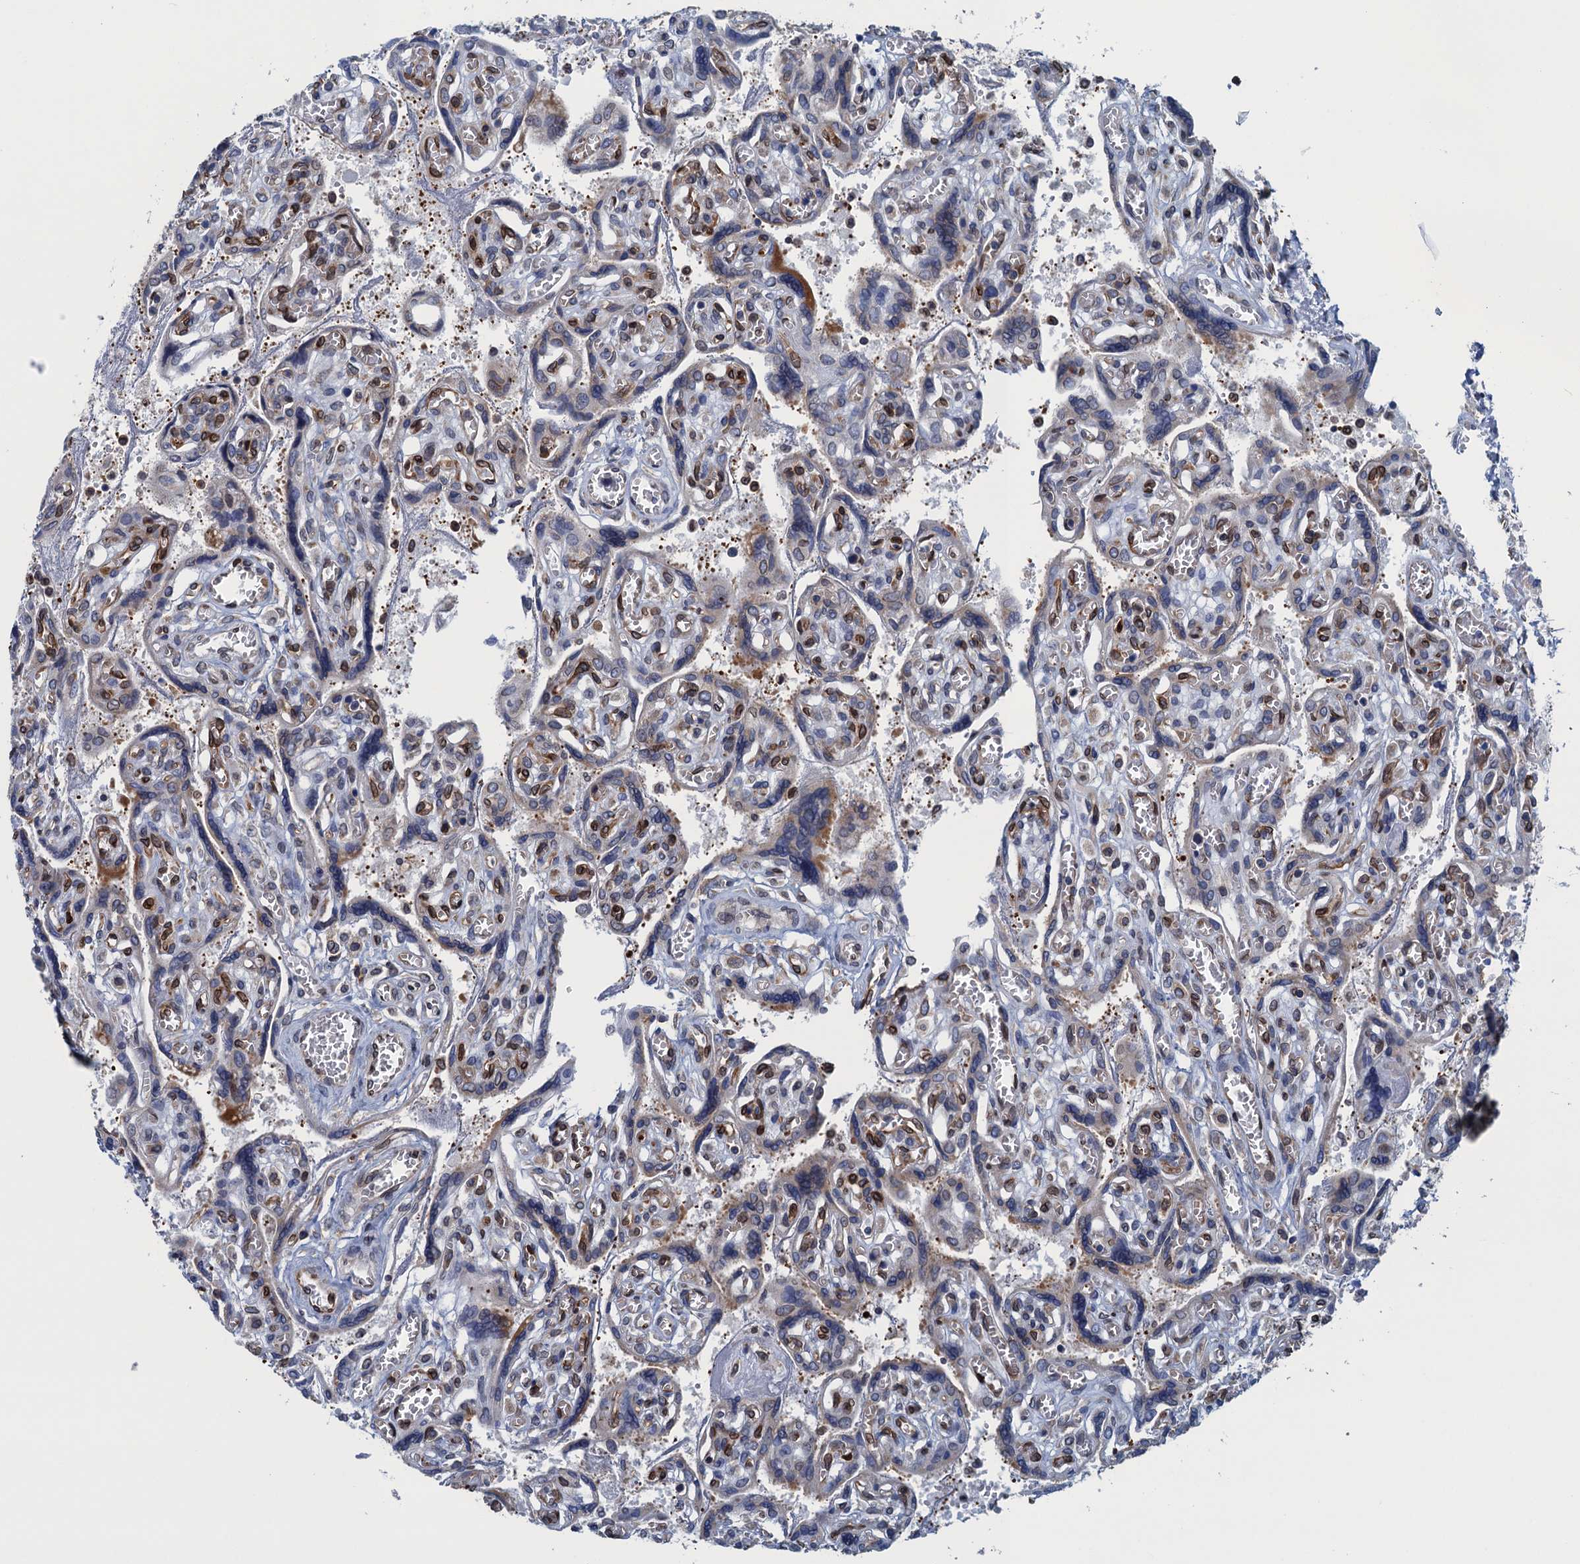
{"staining": {"intensity": "moderate", "quantity": "25%-75%", "location": "cytoplasmic/membranous"}, "tissue": "placenta", "cell_type": "Trophoblastic cells", "image_type": "normal", "snomed": [{"axis": "morphology", "description": "Normal tissue, NOS"}, {"axis": "topography", "description": "Placenta"}], "caption": "This histopathology image exhibits normal placenta stained with immunohistochemistry to label a protein in brown. The cytoplasmic/membranous of trophoblastic cells show moderate positivity for the protein. Nuclei are counter-stained blue.", "gene": "TMEM205", "patient": {"sex": "female", "age": 39}}